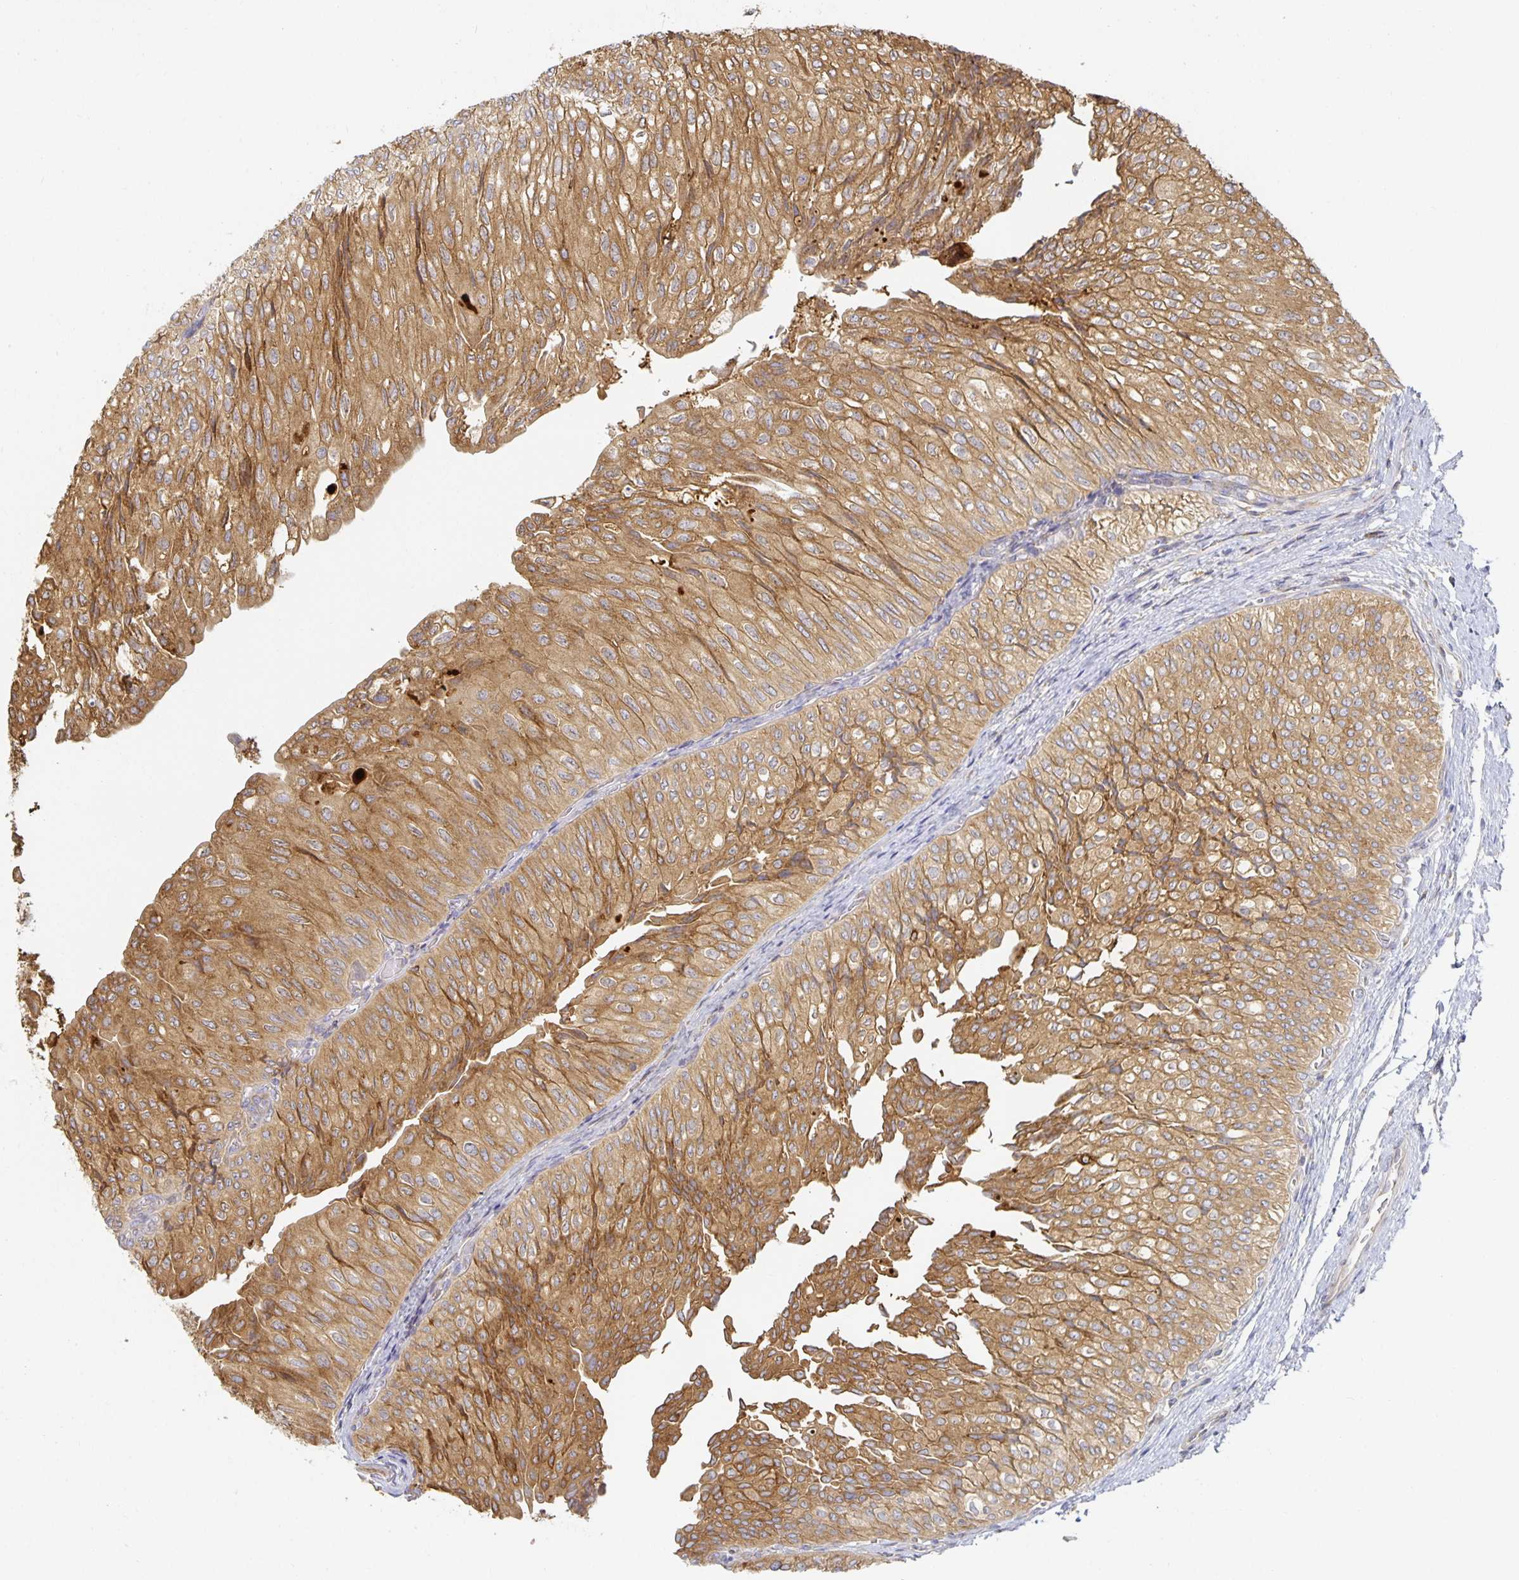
{"staining": {"intensity": "strong", "quantity": ">75%", "location": "cytoplasmic/membranous"}, "tissue": "urothelial cancer", "cell_type": "Tumor cells", "image_type": "cancer", "snomed": [{"axis": "morphology", "description": "Urothelial carcinoma, NOS"}, {"axis": "topography", "description": "Urinary bladder"}], "caption": "This image demonstrates IHC staining of human urothelial cancer, with high strong cytoplasmic/membranous staining in about >75% of tumor cells.", "gene": "NOMO1", "patient": {"sex": "male", "age": 62}}